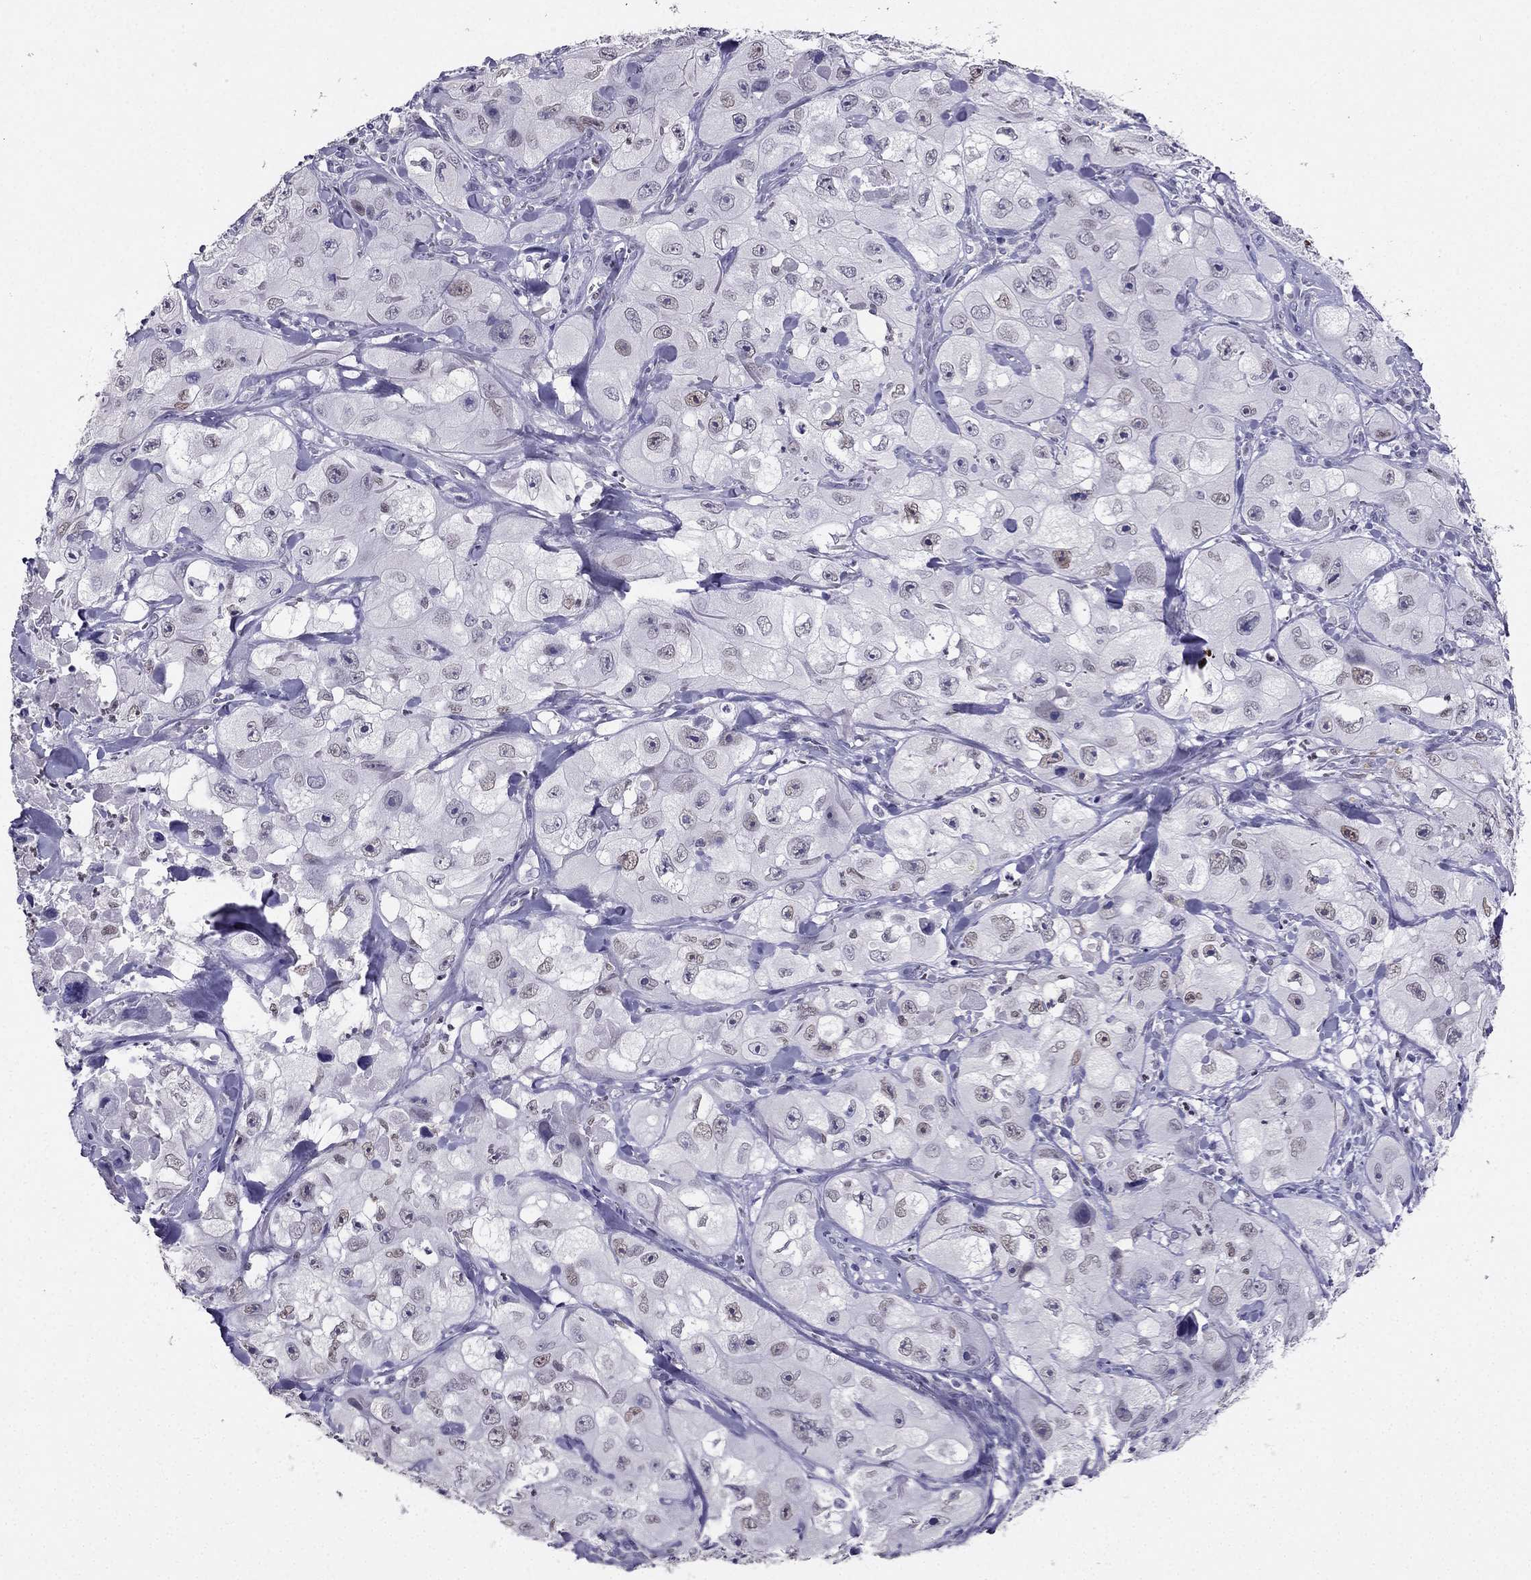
{"staining": {"intensity": "negative", "quantity": "none", "location": "none"}, "tissue": "skin cancer", "cell_type": "Tumor cells", "image_type": "cancer", "snomed": [{"axis": "morphology", "description": "Squamous cell carcinoma, NOS"}, {"axis": "topography", "description": "Skin"}, {"axis": "topography", "description": "Subcutis"}], "caption": "Immunohistochemical staining of human skin squamous cell carcinoma displays no significant positivity in tumor cells.", "gene": "ARID3A", "patient": {"sex": "male", "age": 73}}